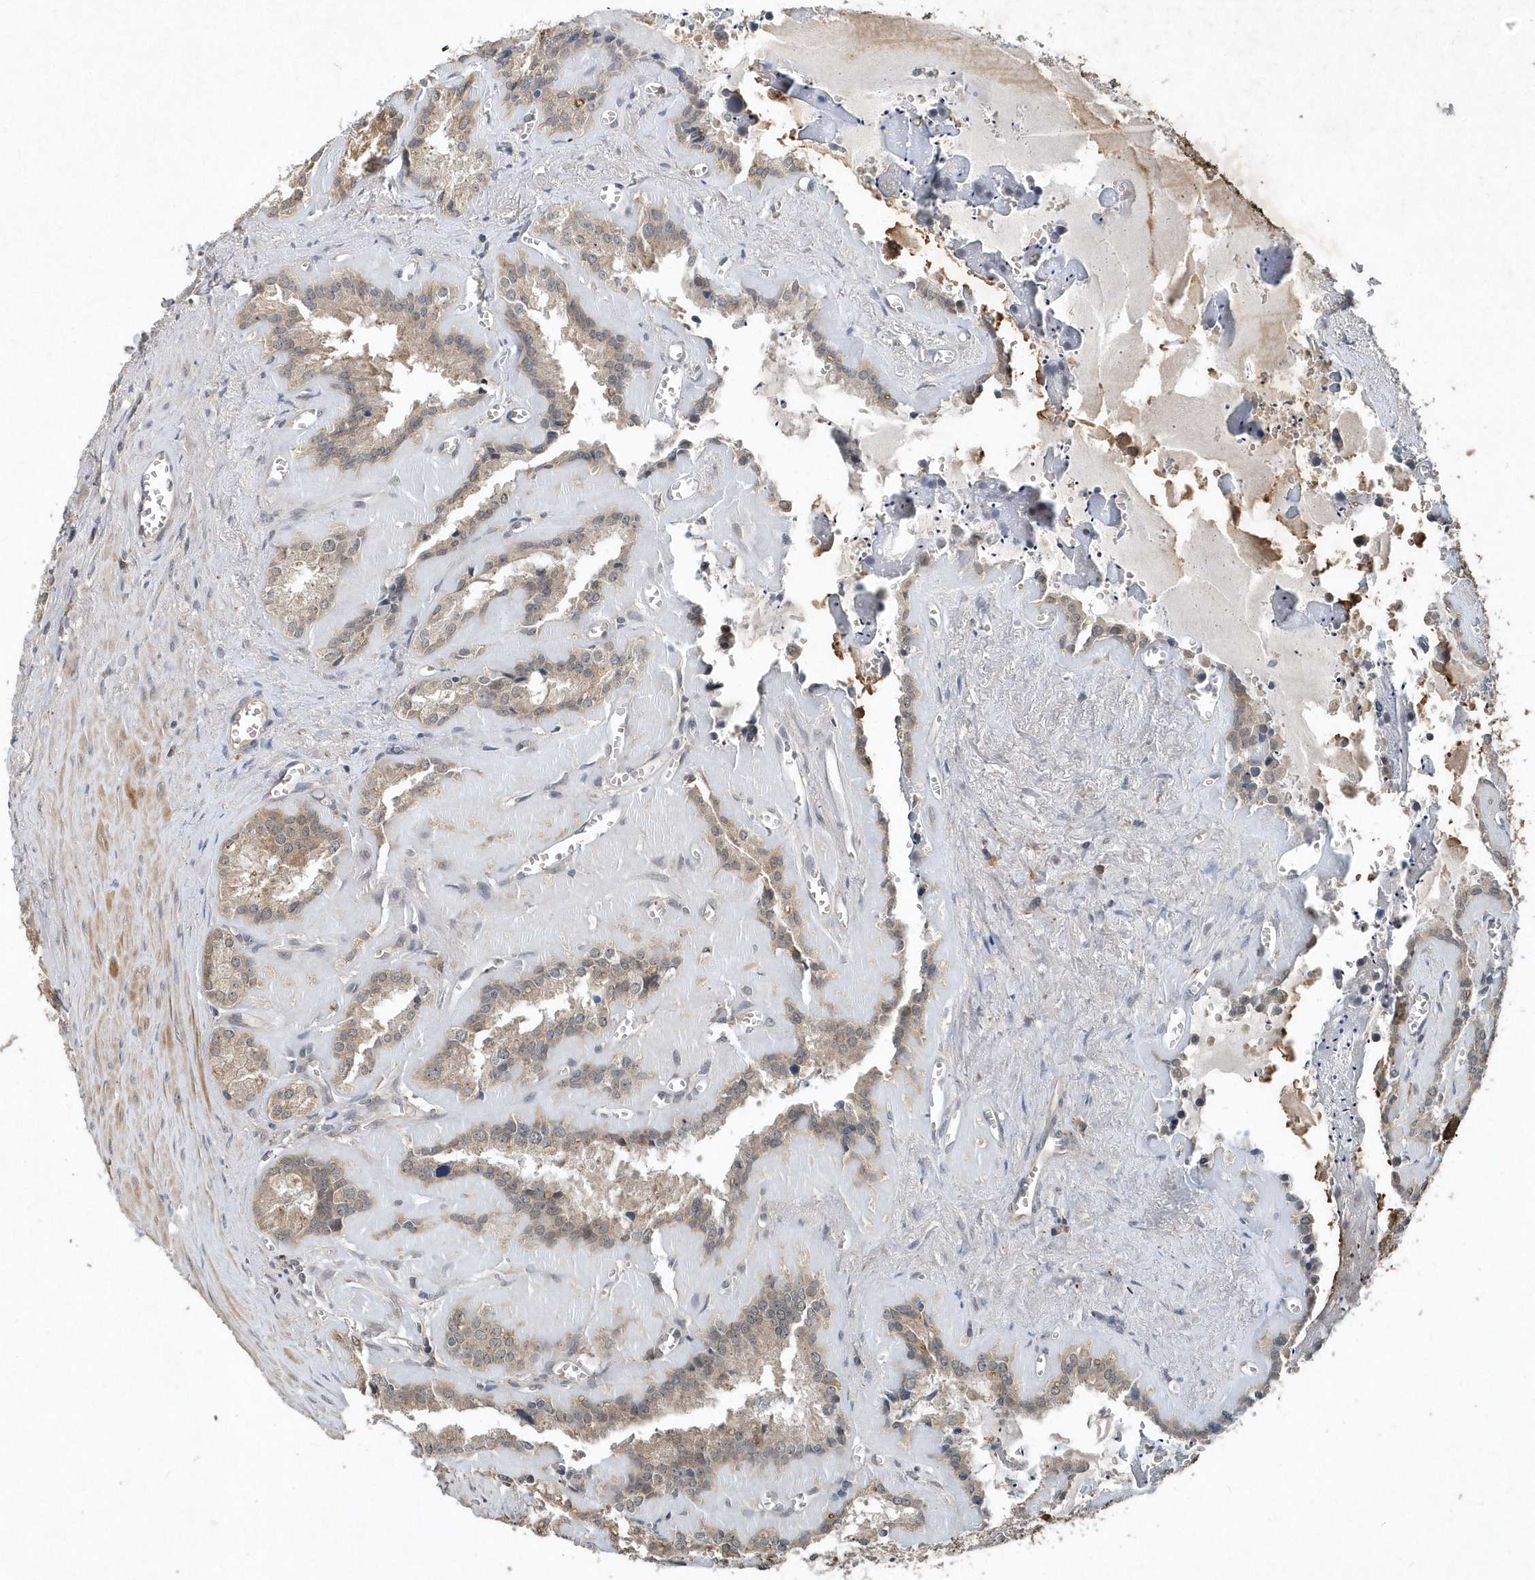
{"staining": {"intensity": "weak", "quantity": ">75%", "location": "cytoplasmic/membranous"}, "tissue": "seminal vesicle", "cell_type": "Glandular cells", "image_type": "normal", "snomed": [{"axis": "morphology", "description": "Normal tissue, NOS"}, {"axis": "topography", "description": "Prostate"}, {"axis": "topography", "description": "Seminal veicle"}], "caption": "Seminal vesicle stained for a protein exhibits weak cytoplasmic/membranous positivity in glandular cells.", "gene": "SCFD2", "patient": {"sex": "male", "age": 59}}